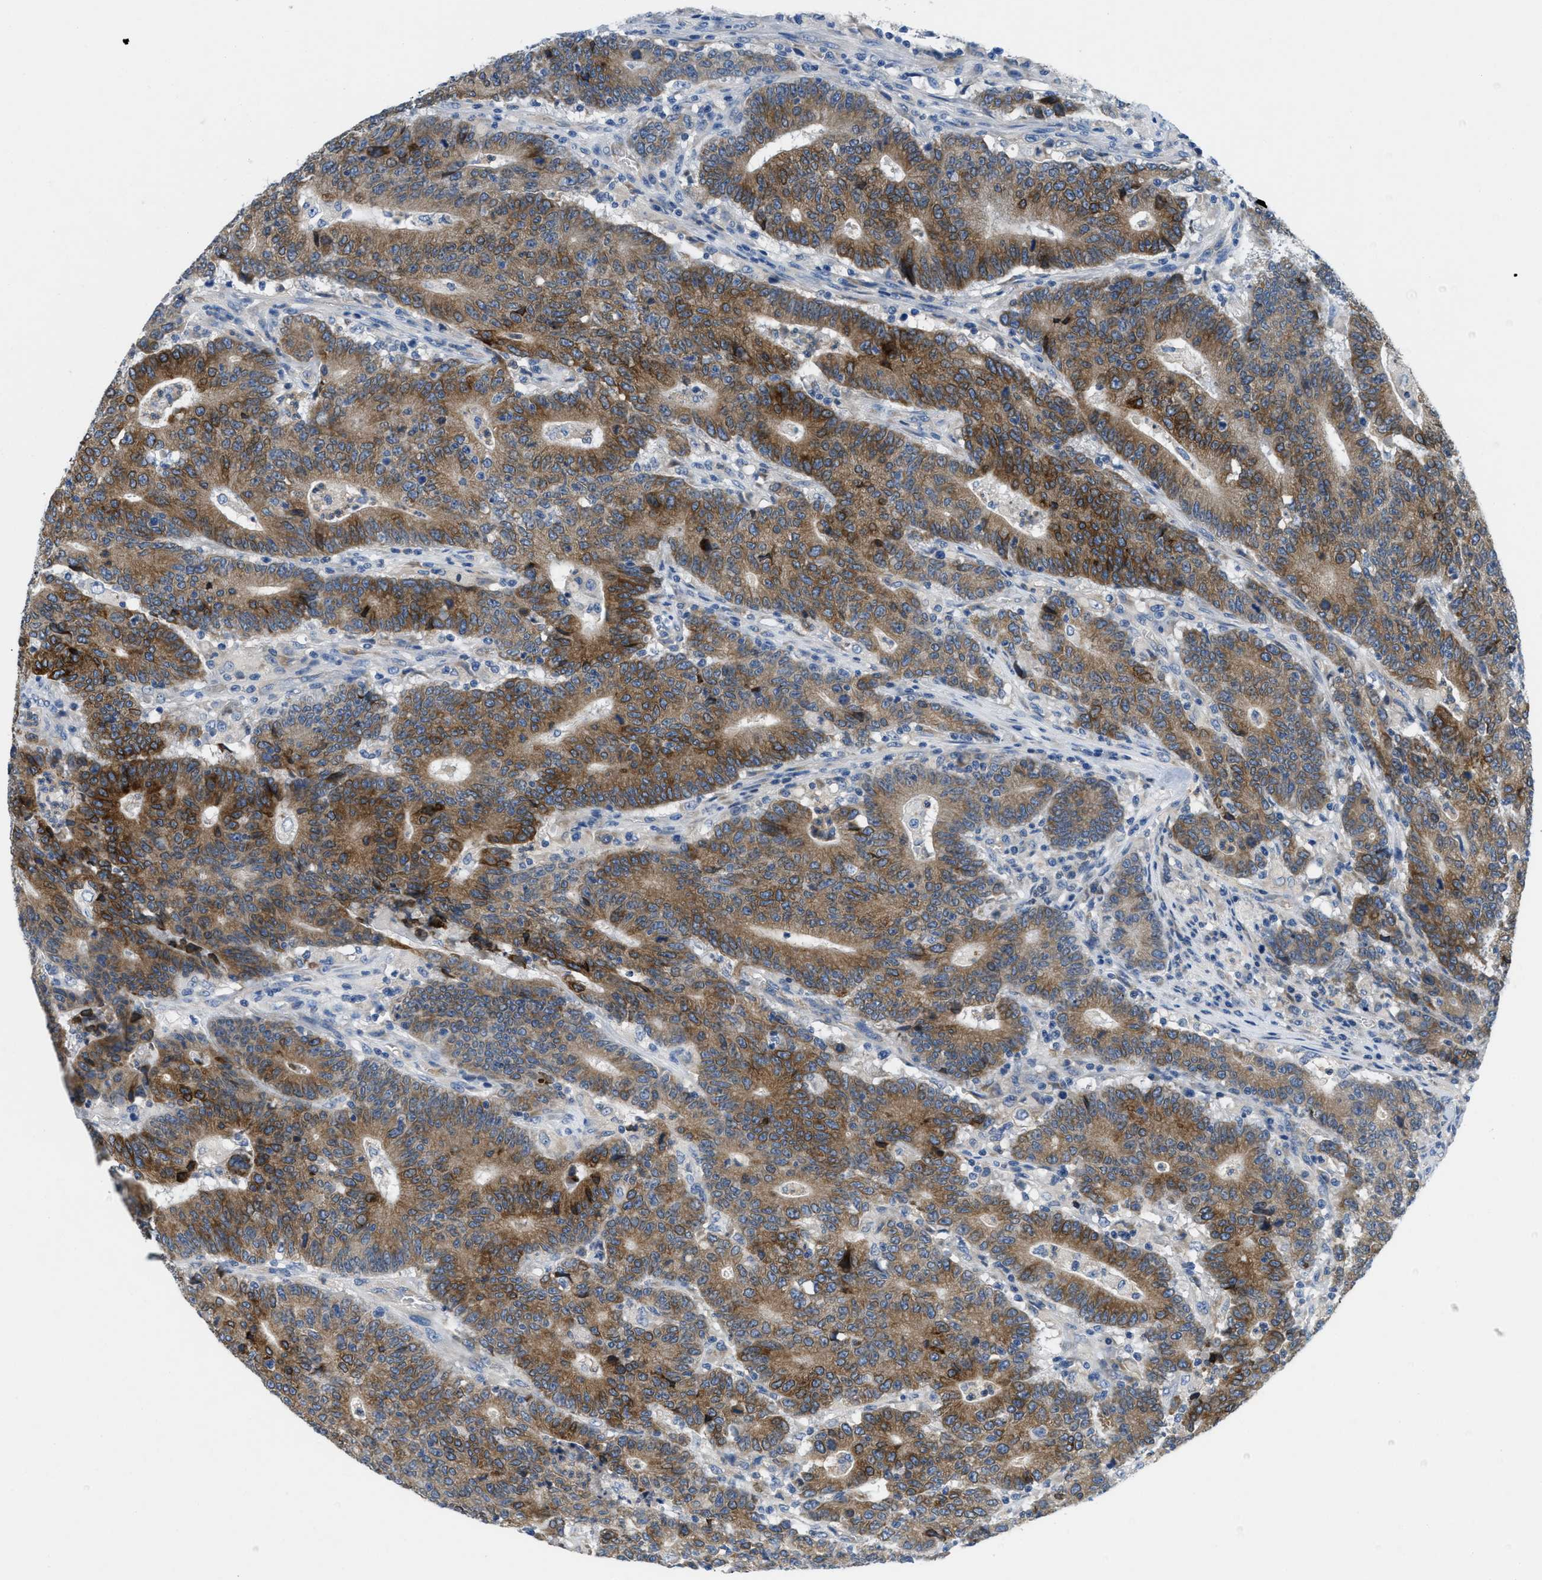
{"staining": {"intensity": "moderate", "quantity": ">75%", "location": "cytoplasmic/membranous"}, "tissue": "colorectal cancer", "cell_type": "Tumor cells", "image_type": "cancer", "snomed": [{"axis": "morphology", "description": "Normal tissue, NOS"}, {"axis": "morphology", "description": "Adenocarcinoma, NOS"}, {"axis": "topography", "description": "Colon"}], "caption": "Human colorectal cancer stained with a brown dye reveals moderate cytoplasmic/membranous positive staining in approximately >75% of tumor cells.", "gene": "PGR", "patient": {"sex": "female", "age": 75}}